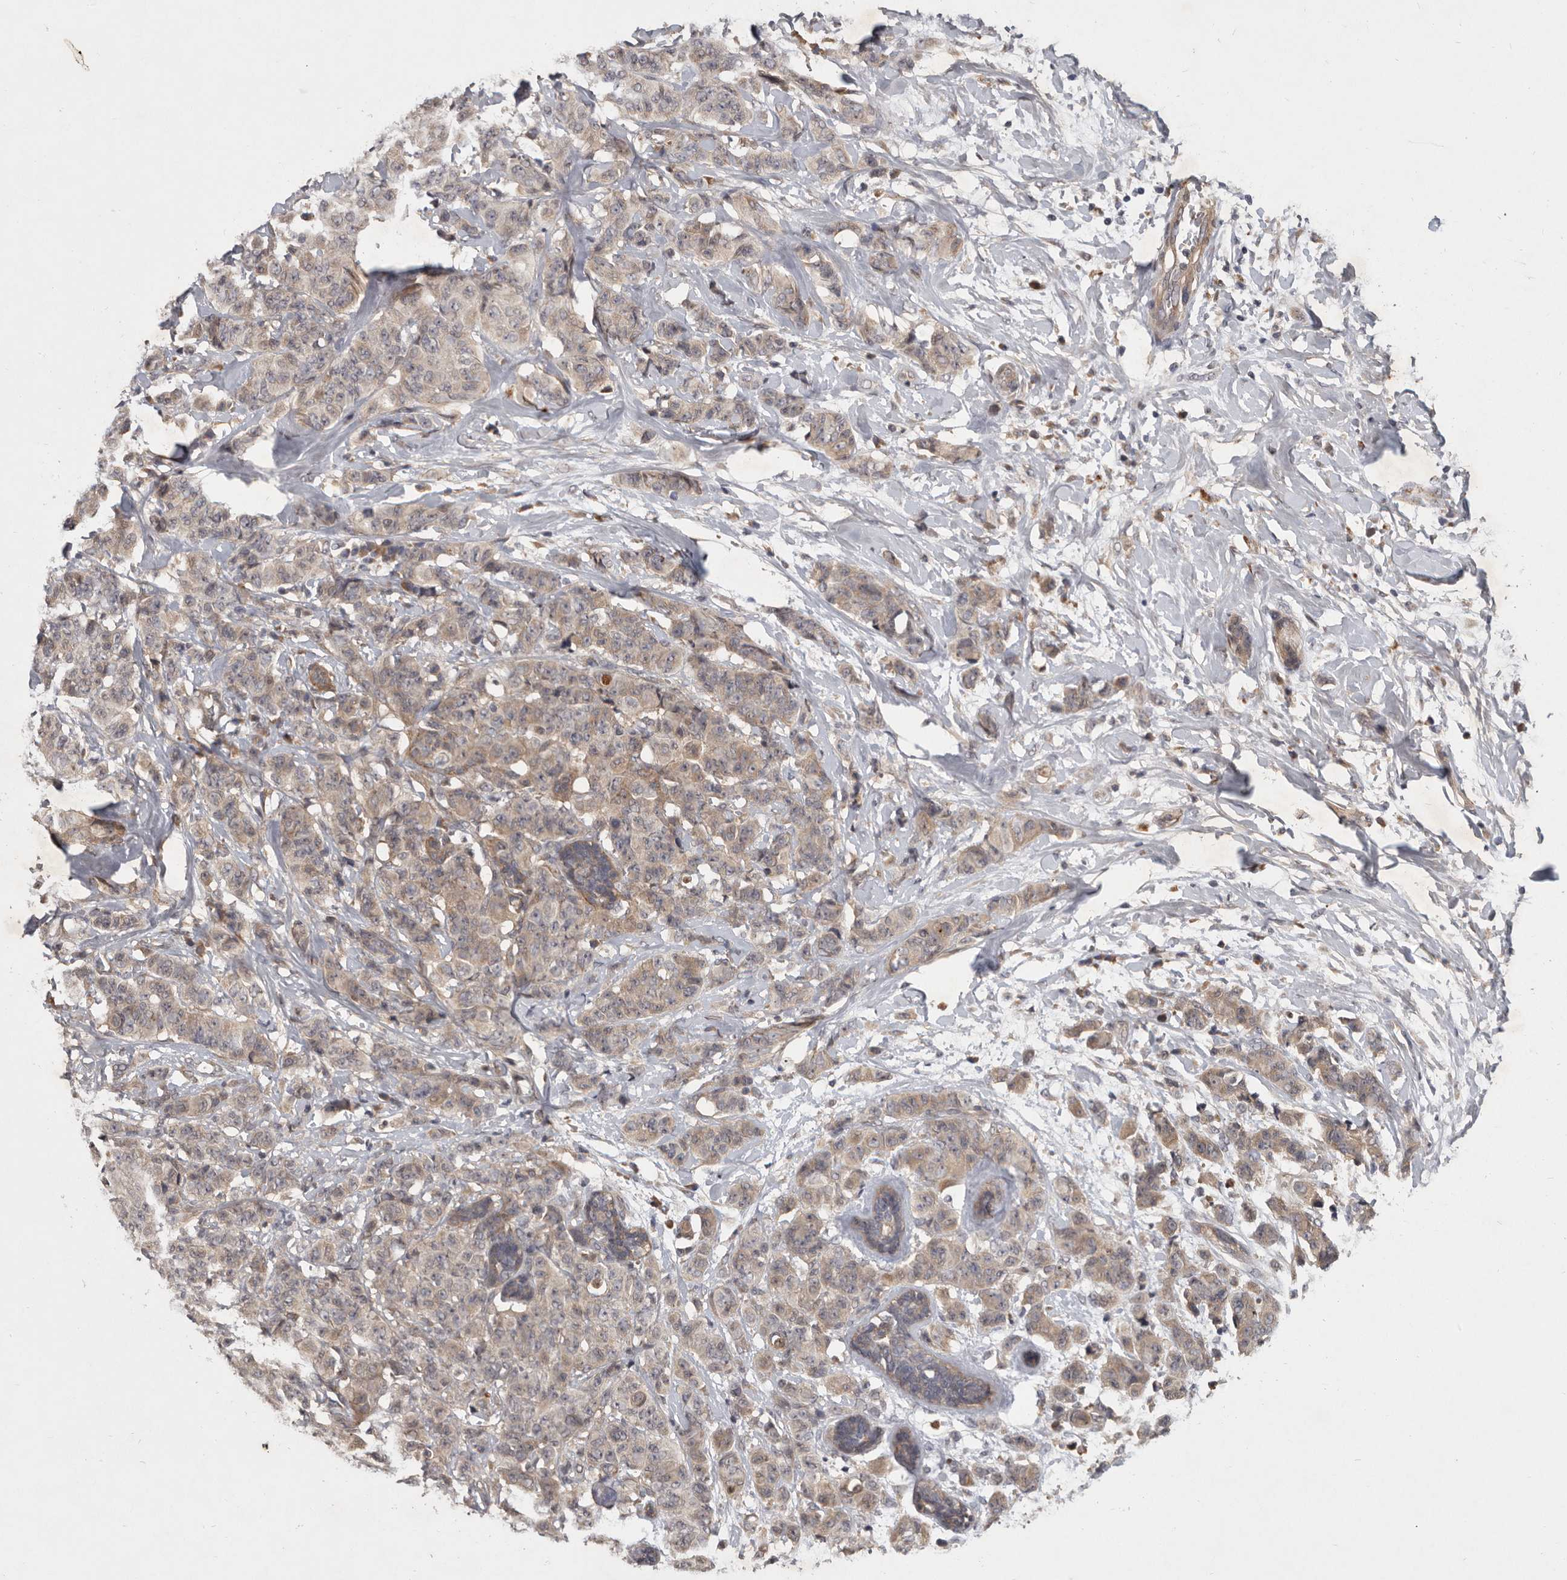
{"staining": {"intensity": "weak", "quantity": ">75%", "location": "cytoplasmic/membranous"}, "tissue": "breast cancer", "cell_type": "Tumor cells", "image_type": "cancer", "snomed": [{"axis": "morphology", "description": "Normal tissue, NOS"}, {"axis": "morphology", "description": "Duct carcinoma"}, {"axis": "topography", "description": "Breast"}], "caption": "This photomicrograph displays immunohistochemistry (IHC) staining of breast intraductal carcinoma, with low weak cytoplasmic/membranous staining in about >75% of tumor cells.", "gene": "DNAJC28", "patient": {"sex": "female", "age": 40}}